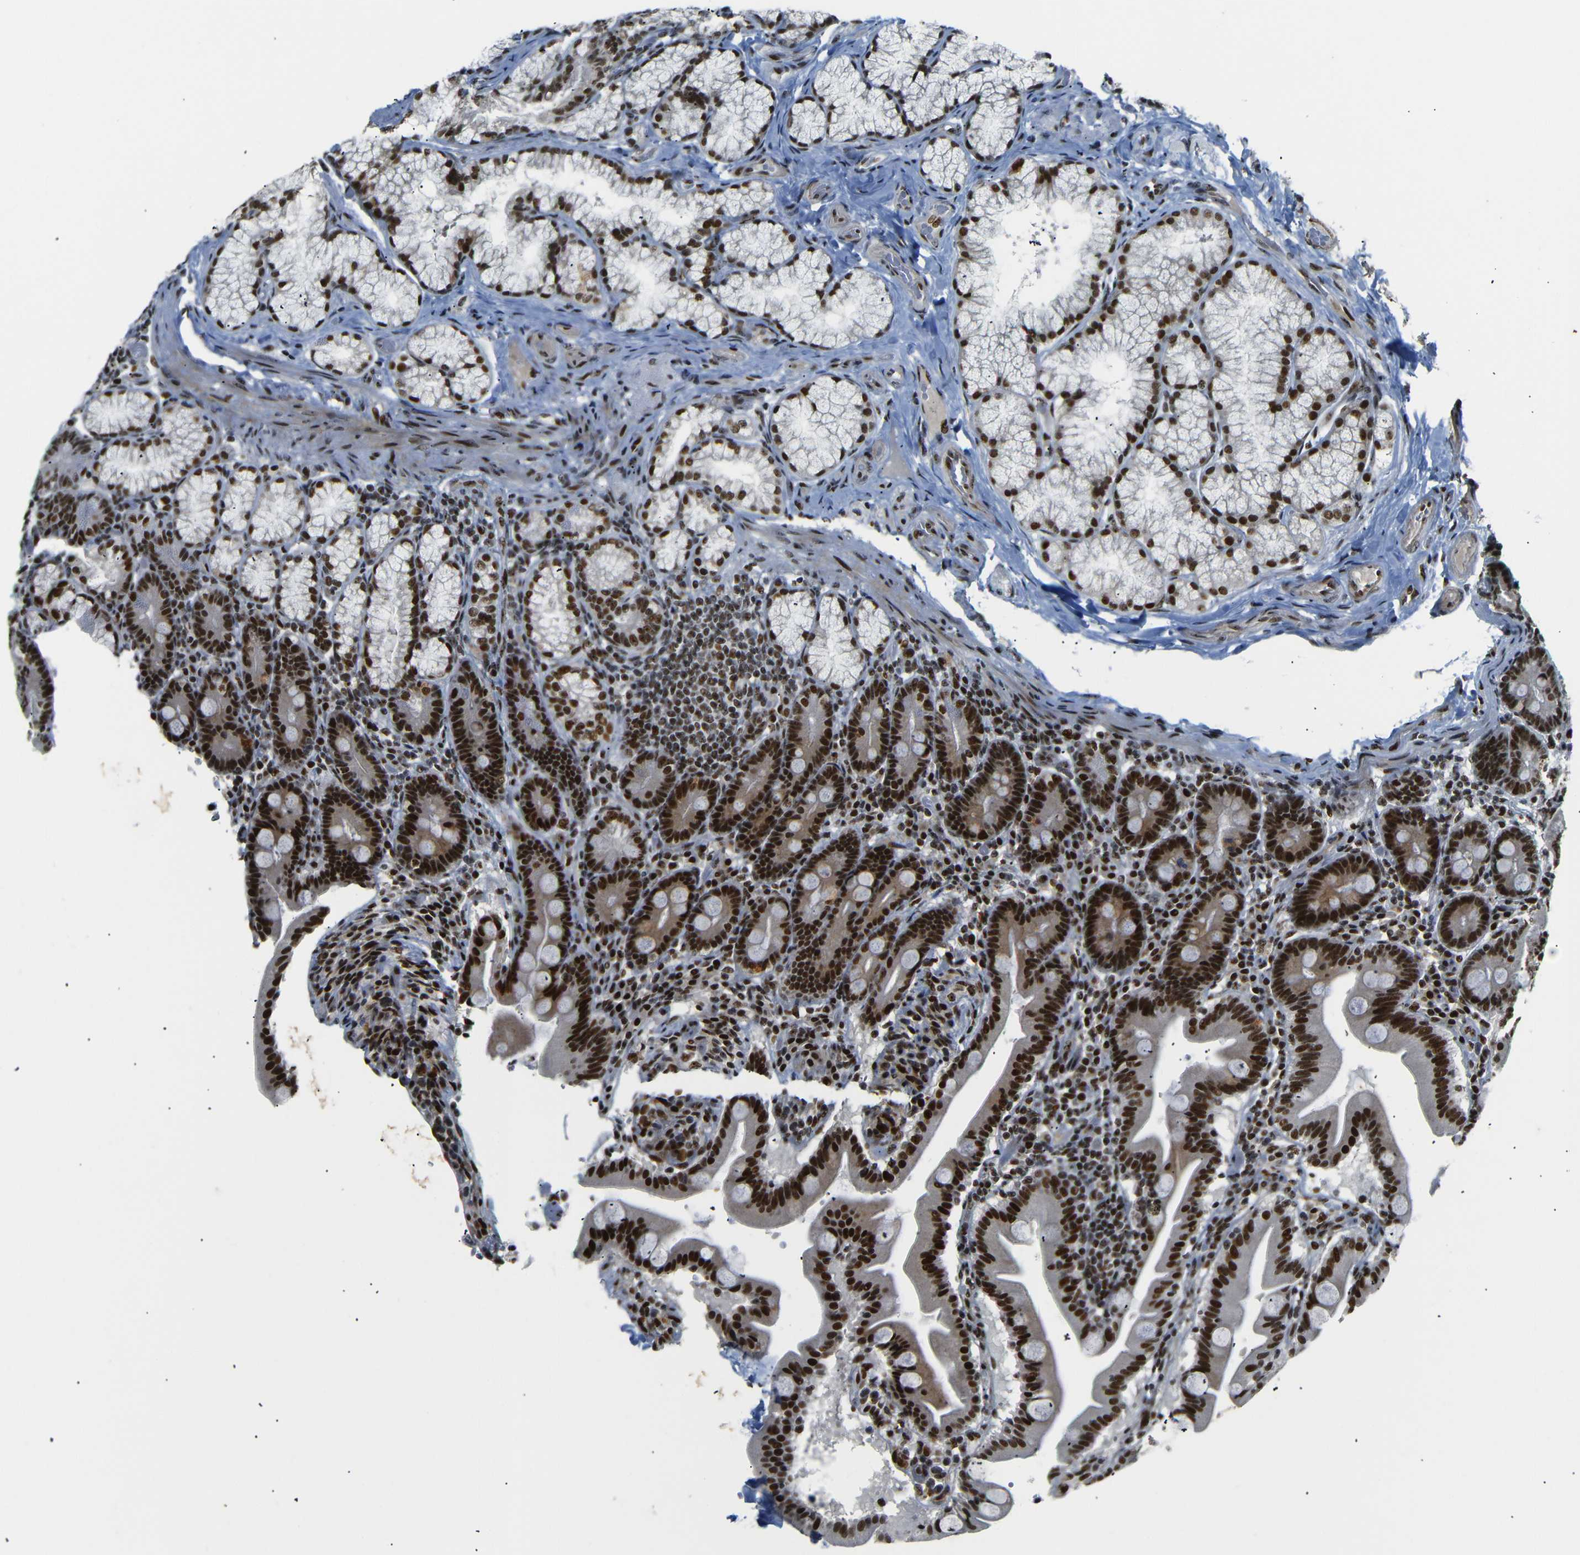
{"staining": {"intensity": "strong", "quantity": ">75%", "location": "nuclear"}, "tissue": "duodenum", "cell_type": "Glandular cells", "image_type": "normal", "snomed": [{"axis": "morphology", "description": "Normal tissue, NOS"}, {"axis": "topography", "description": "Duodenum"}], "caption": "Immunohistochemistry staining of benign duodenum, which exhibits high levels of strong nuclear expression in approximately >75% of glandular cells indicating strong nuclear protein expression. The staining was performed using DAB (3,3'-diaminobenzidine) (brown) for protein detection and nuclei were counterstained in hematoxylin (blue).", "gene": "SETDB2", "patient": {"sex": "male", "age": 54}}